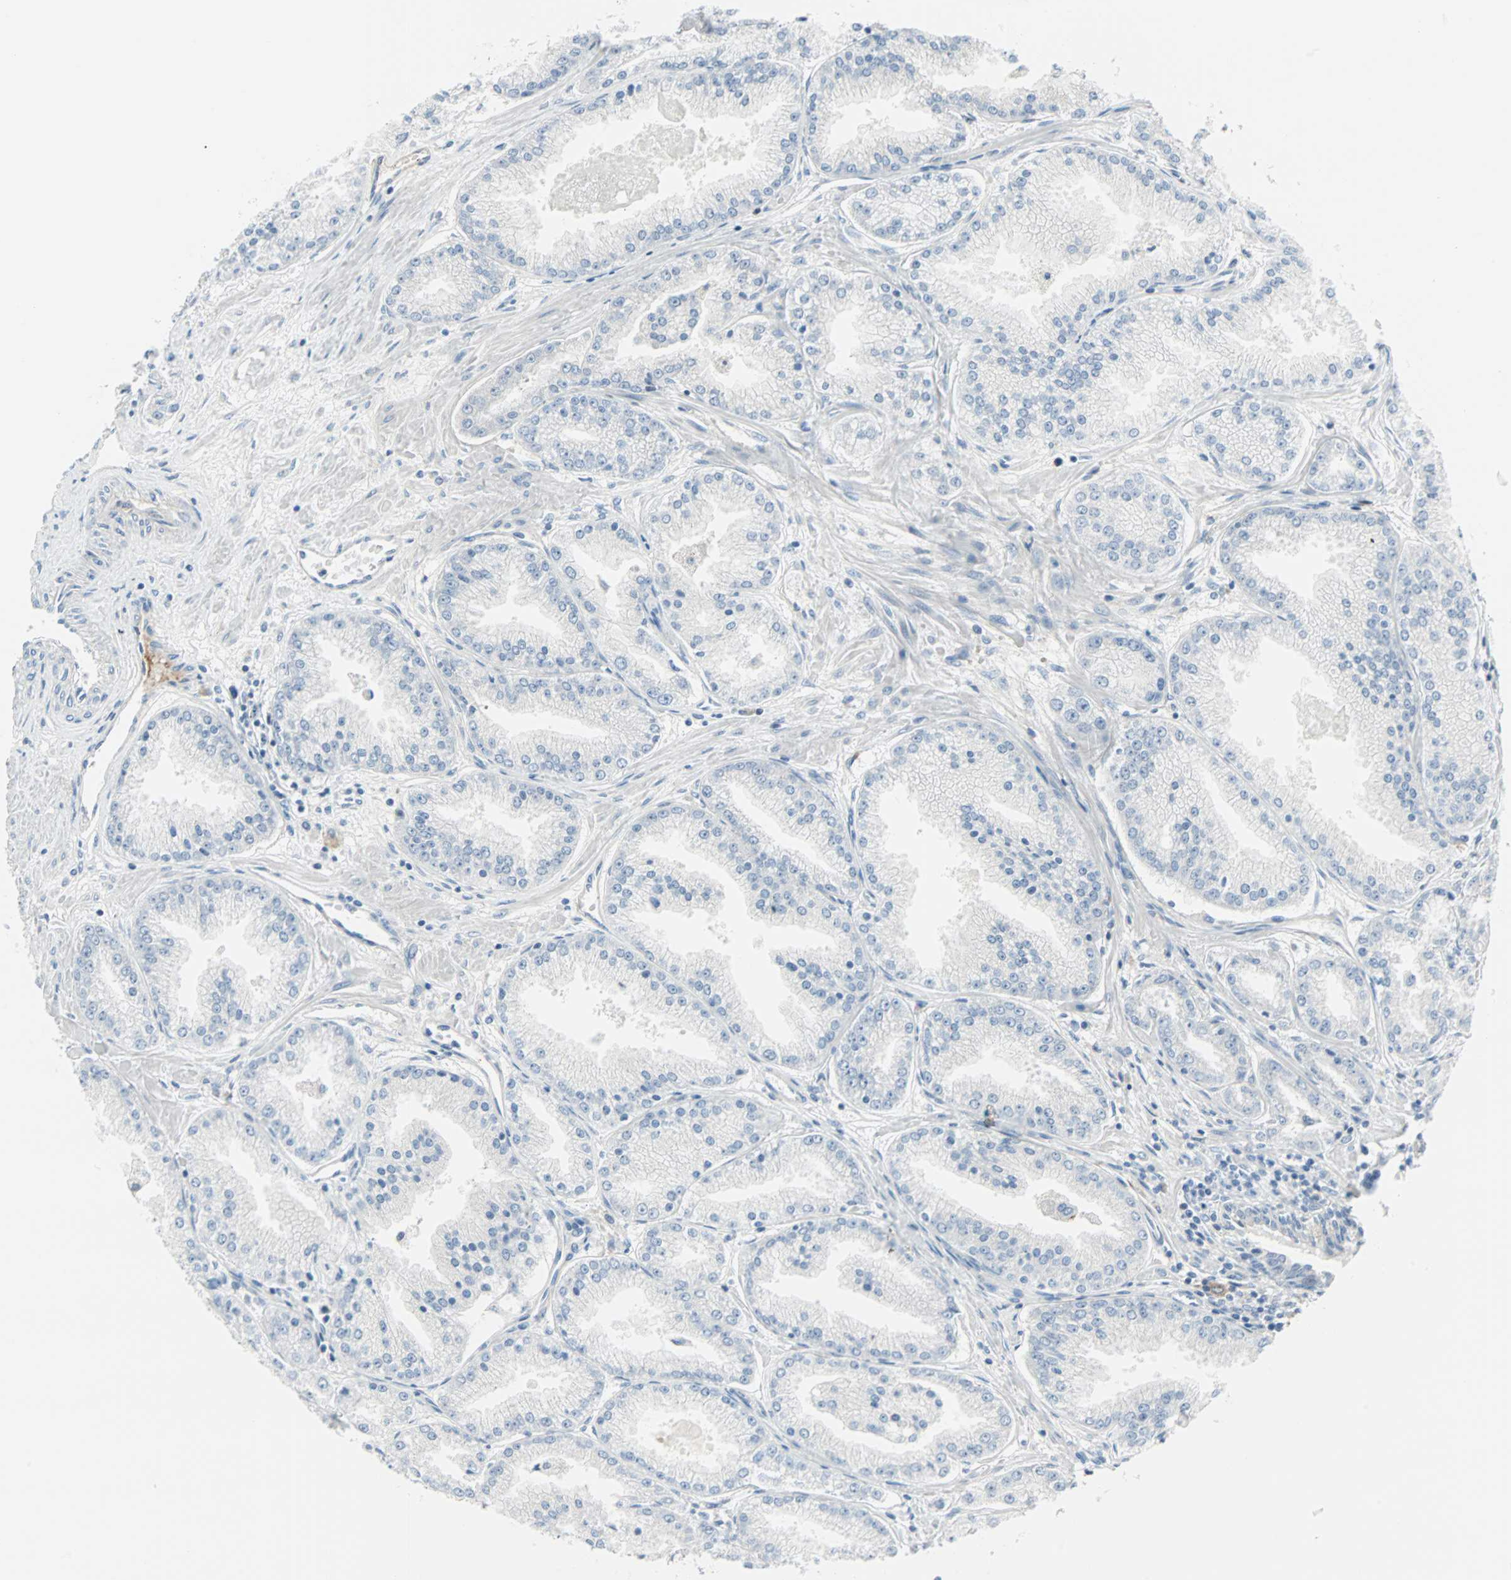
{"staining": {"intensity": "negative", "quantity": "none", "location": "none"}, "tissue": "prostate cancer", "cell_type": "Tumor cells", "image_type": "cancer", "snomed": [{"axis": "morphology", "description": "Adenocarcinoma, High grade"}, {"axis": "topography", "description": "Prostate"}], "caption": "Human prostate cancer (high-grade adenocarcinoma) stained for a protein using immunohistochemistry (IHC) shows no positivity in tumor cells.", "gene": "CASP3", "patient": {"sex": "male", "age": 61}}